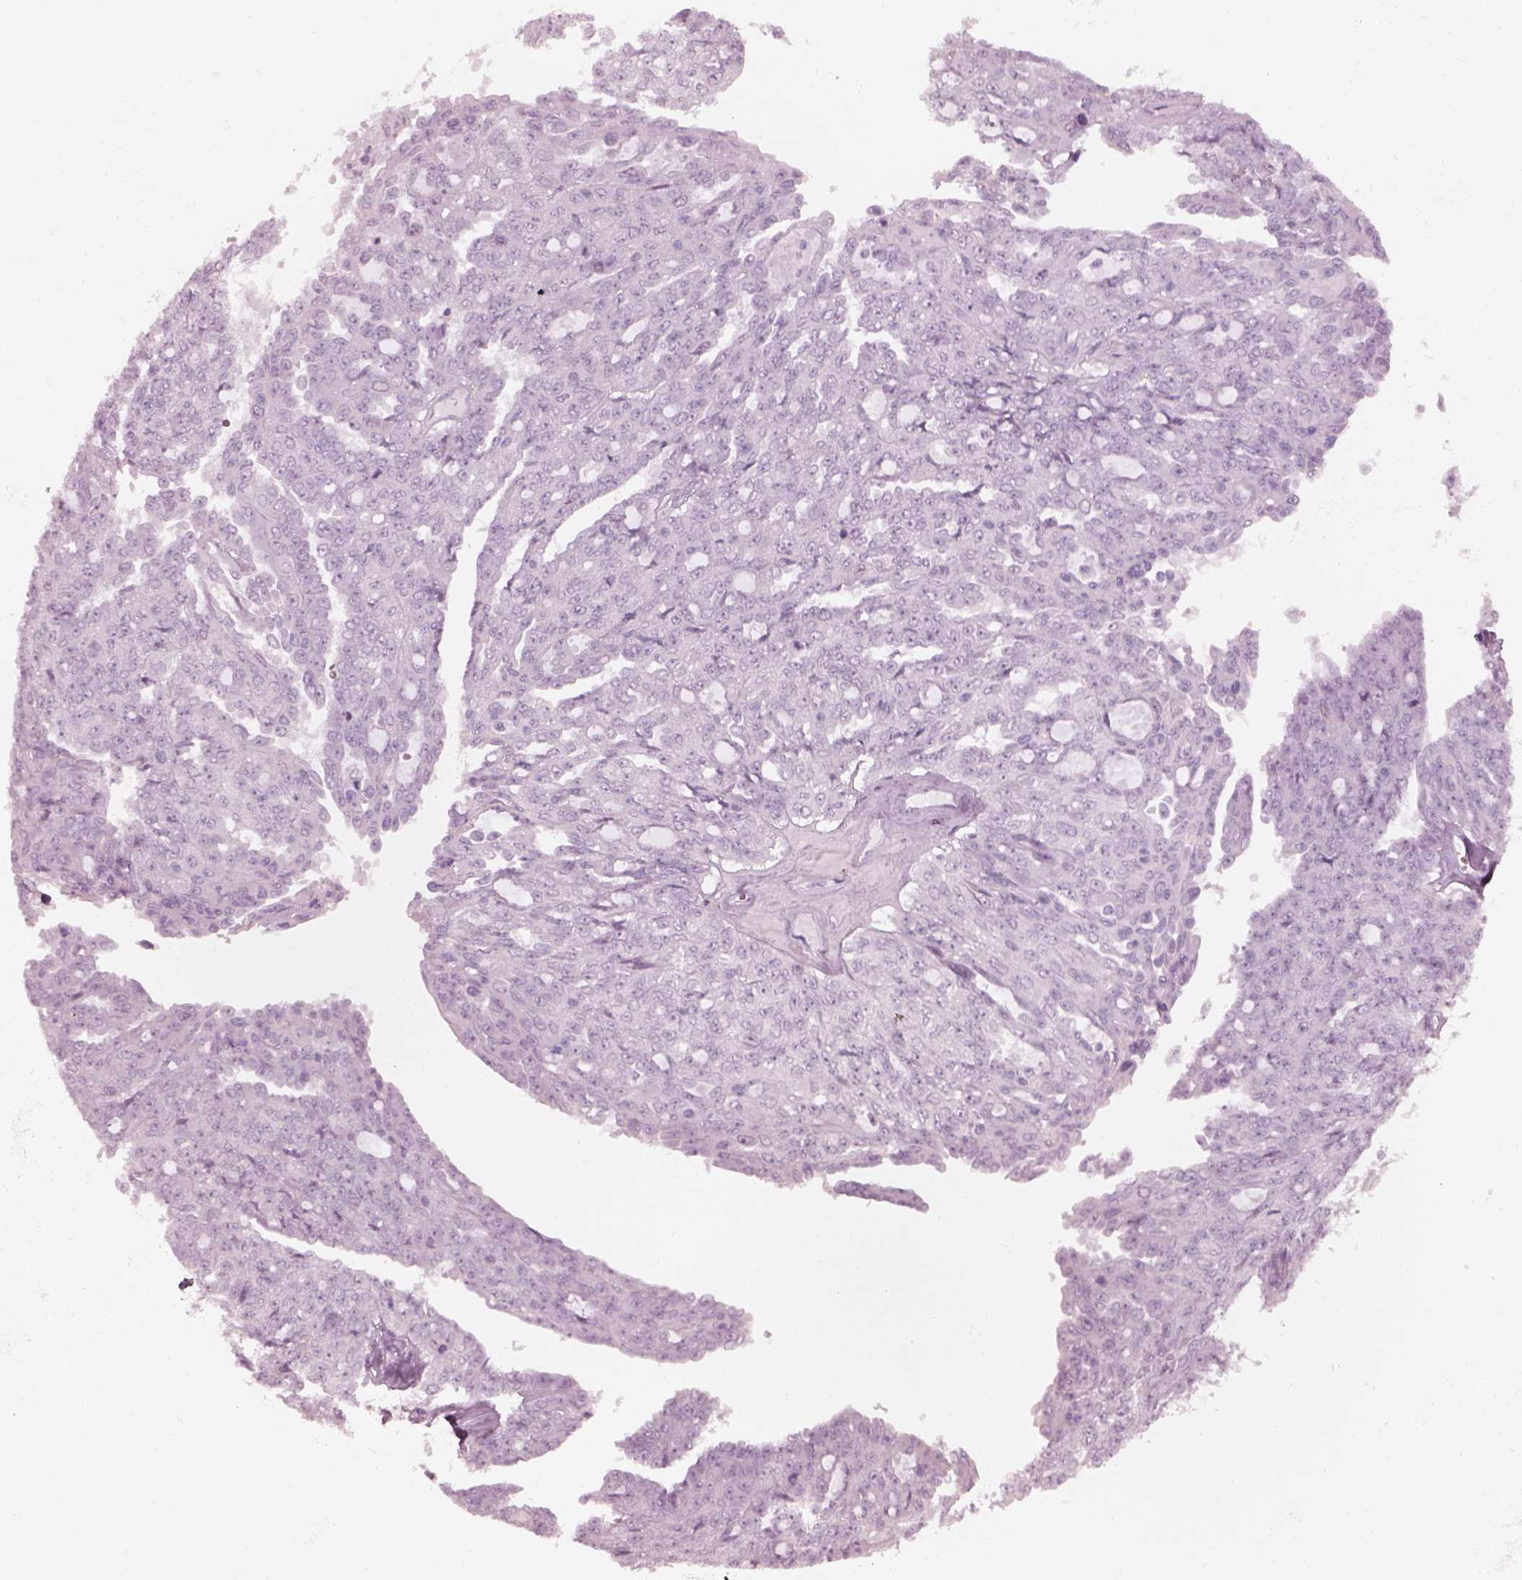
{"staining": {"intensity": "negative", "quantity": "none", "location": "none"}, "tissue": "ovarian cancer", "cell_type": "Tumor cells", "image_type": "cancer", "snomed": [{"axis": "morphology", "description": "Cystadenocarcinoma, serous, NOS"}, {"axis": "topography", "description": "Ovary"}], "caption": "Immunohistochemistry (IHC) photomicrograph of serous cystadenocarcinoma (ovarian) stained for a protein (brown), which reveals no positivity in tumor cells. The staining is performed using DAB brown chromogen with nuclei counter-stained in using hematoxylin.", "gene": "KRTAP24-1", "patient": {"sex": "female", "age": 71}}